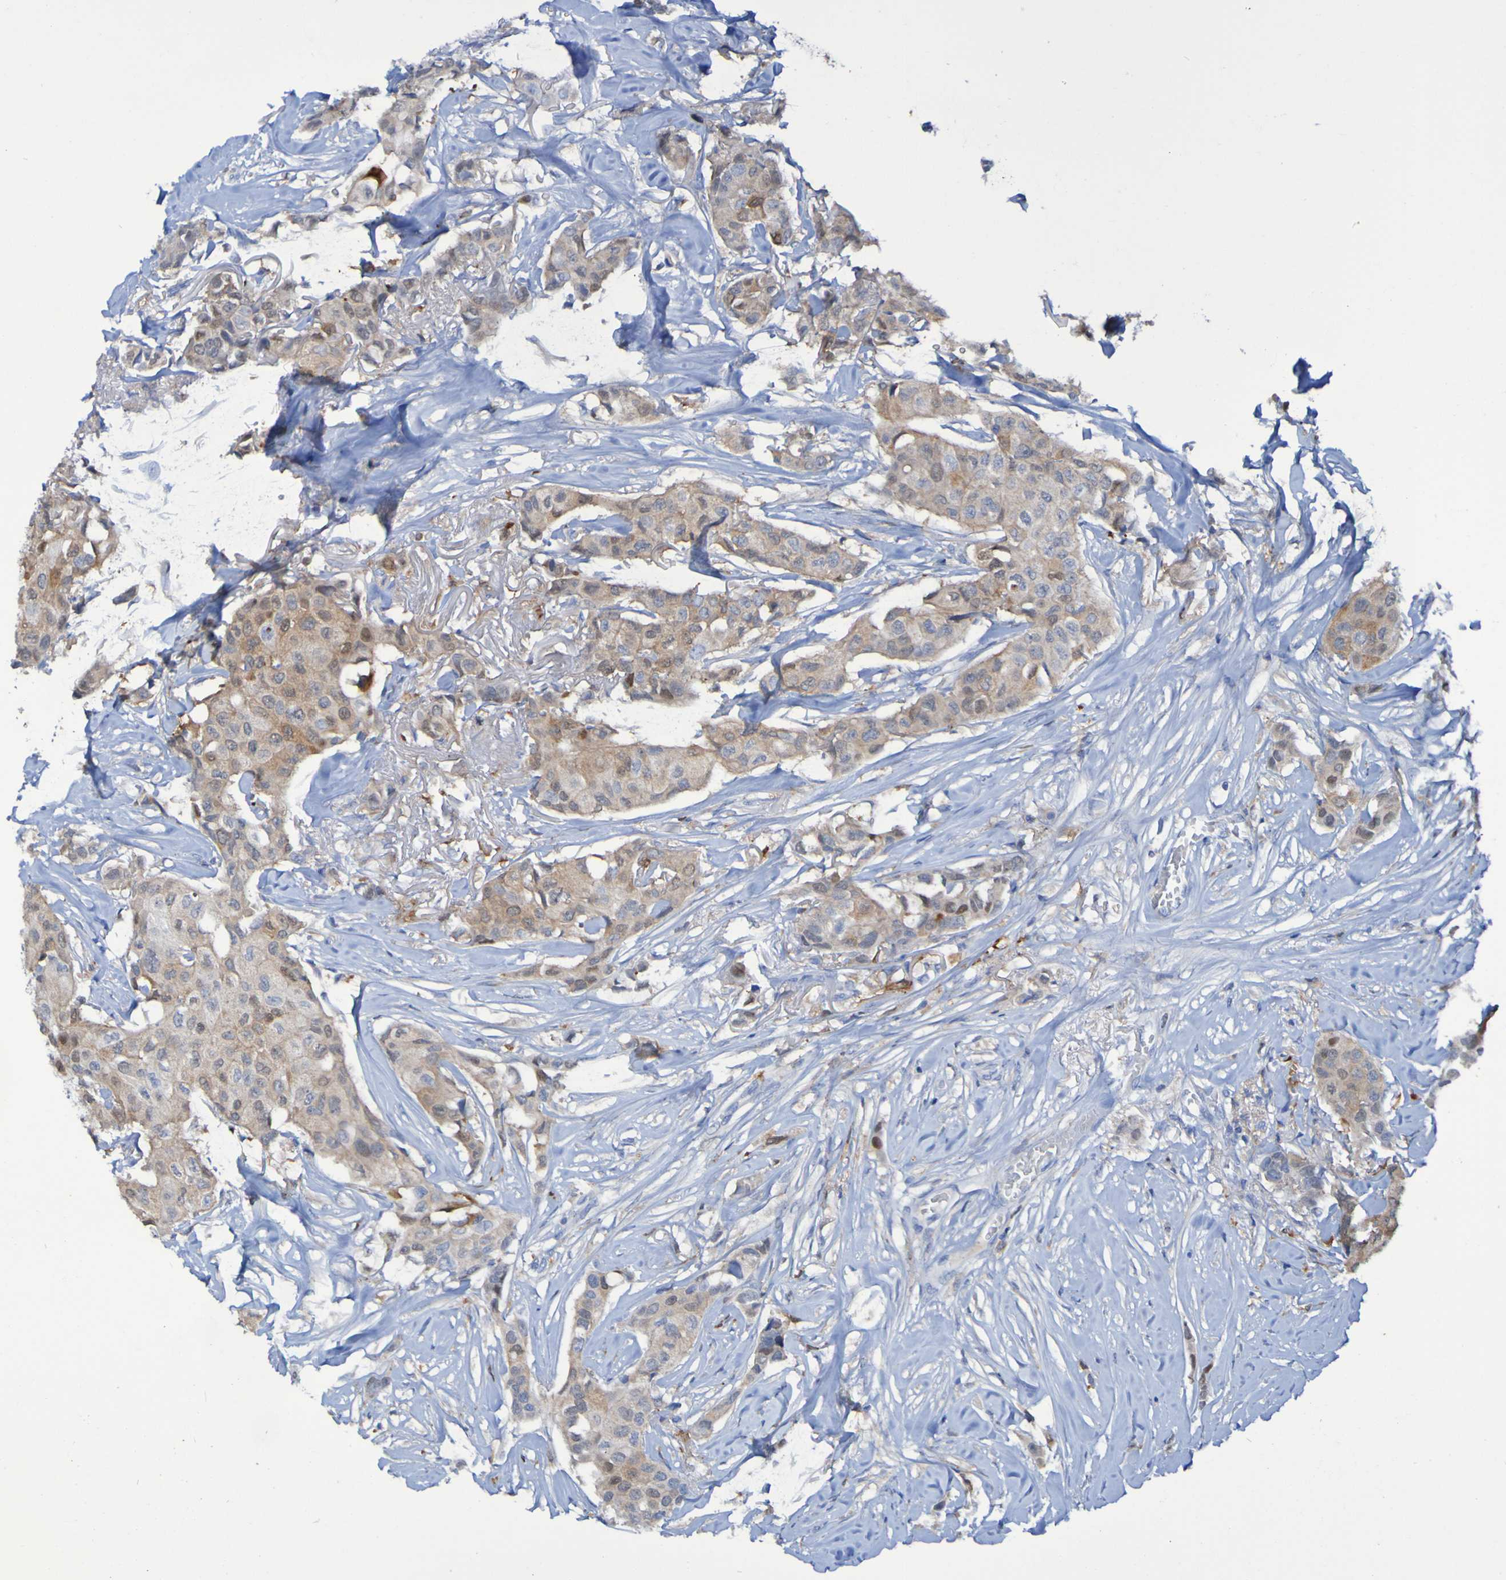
{"staining": {"intensity": "moderate", "quantity": ">75%", "location": "cytoplasmic/membranous"}, "tissue": "breast cancer", "cell_type": "Tumor cells", "image_type": "cancer", "snomed": [{"axis": "morphology", "description": "Duct carcinoma"}, {"axis": "topography", "description": "Breast"}], "caption": "Protein staining of breast invasive ductal carcinoma tissue displays moderate cytoplasmic/membranous positivity in approximately >75% of tumor cells.", "gene": "MPPE1", "patient": {"sex": "female", "age": 80}}